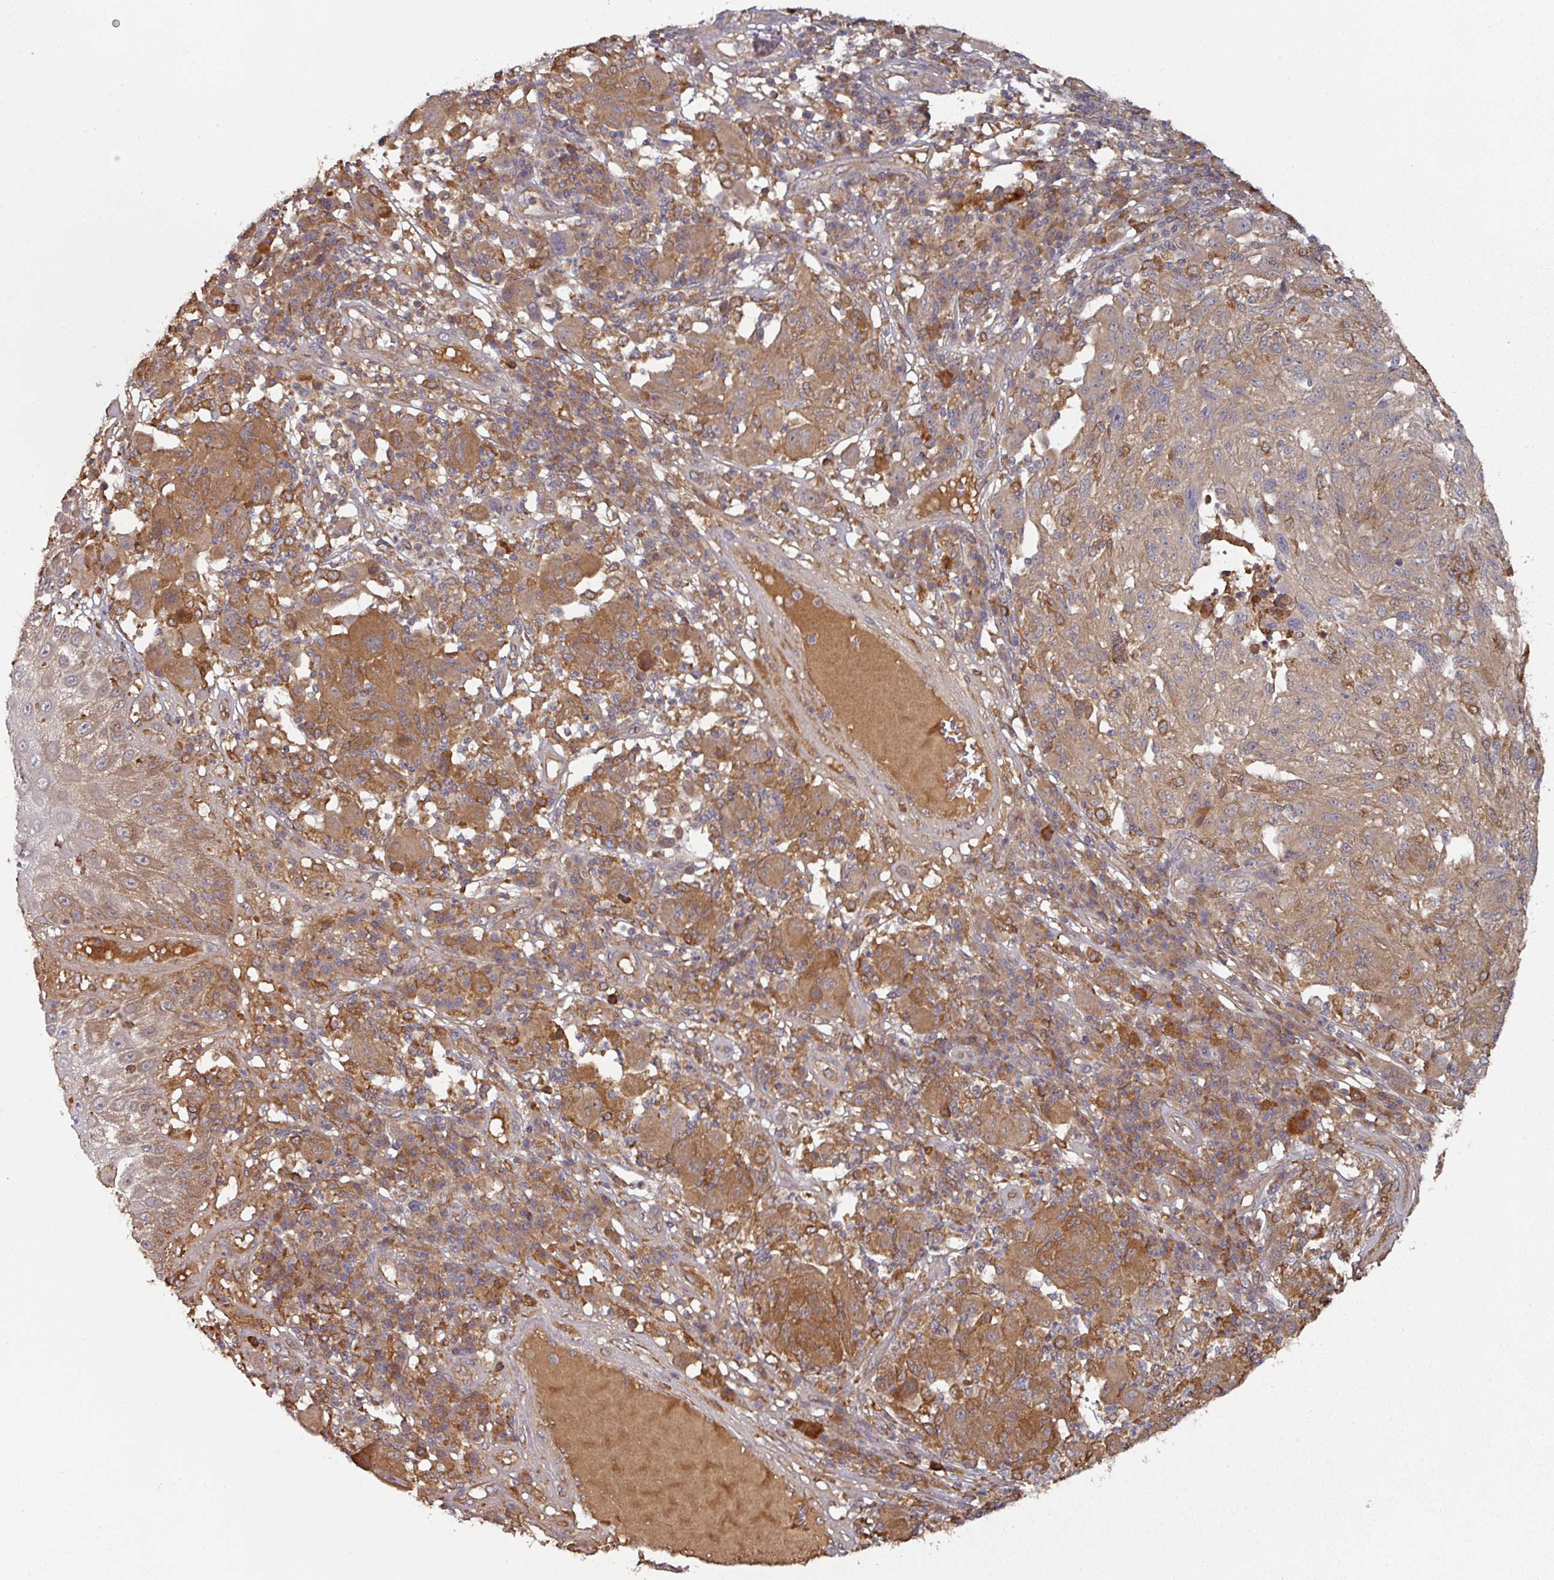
{"staining": {"intensity": "moderate", "quantity": ">75%", "location": "cytoplasmic/membranous"}, "tissue": "melanoma", "cell_type": "Tumor cells", "image_type": "cancer", "snomed": [{"axis": "morphology", "description": "Malignant melanoma, NOS"}, {"axis": "topography", "description": "Skin"}], "caption": "Immunohistochemical staining of human malignant melanoma shows moderate cytoplasmic/membranous protein positivity in approximately >75% of tumor cells. (Brightfield microscopy of DAB IHC at high magnification).", "gene": "CEP95", "patient": {"sex": "male", "age": 53}}